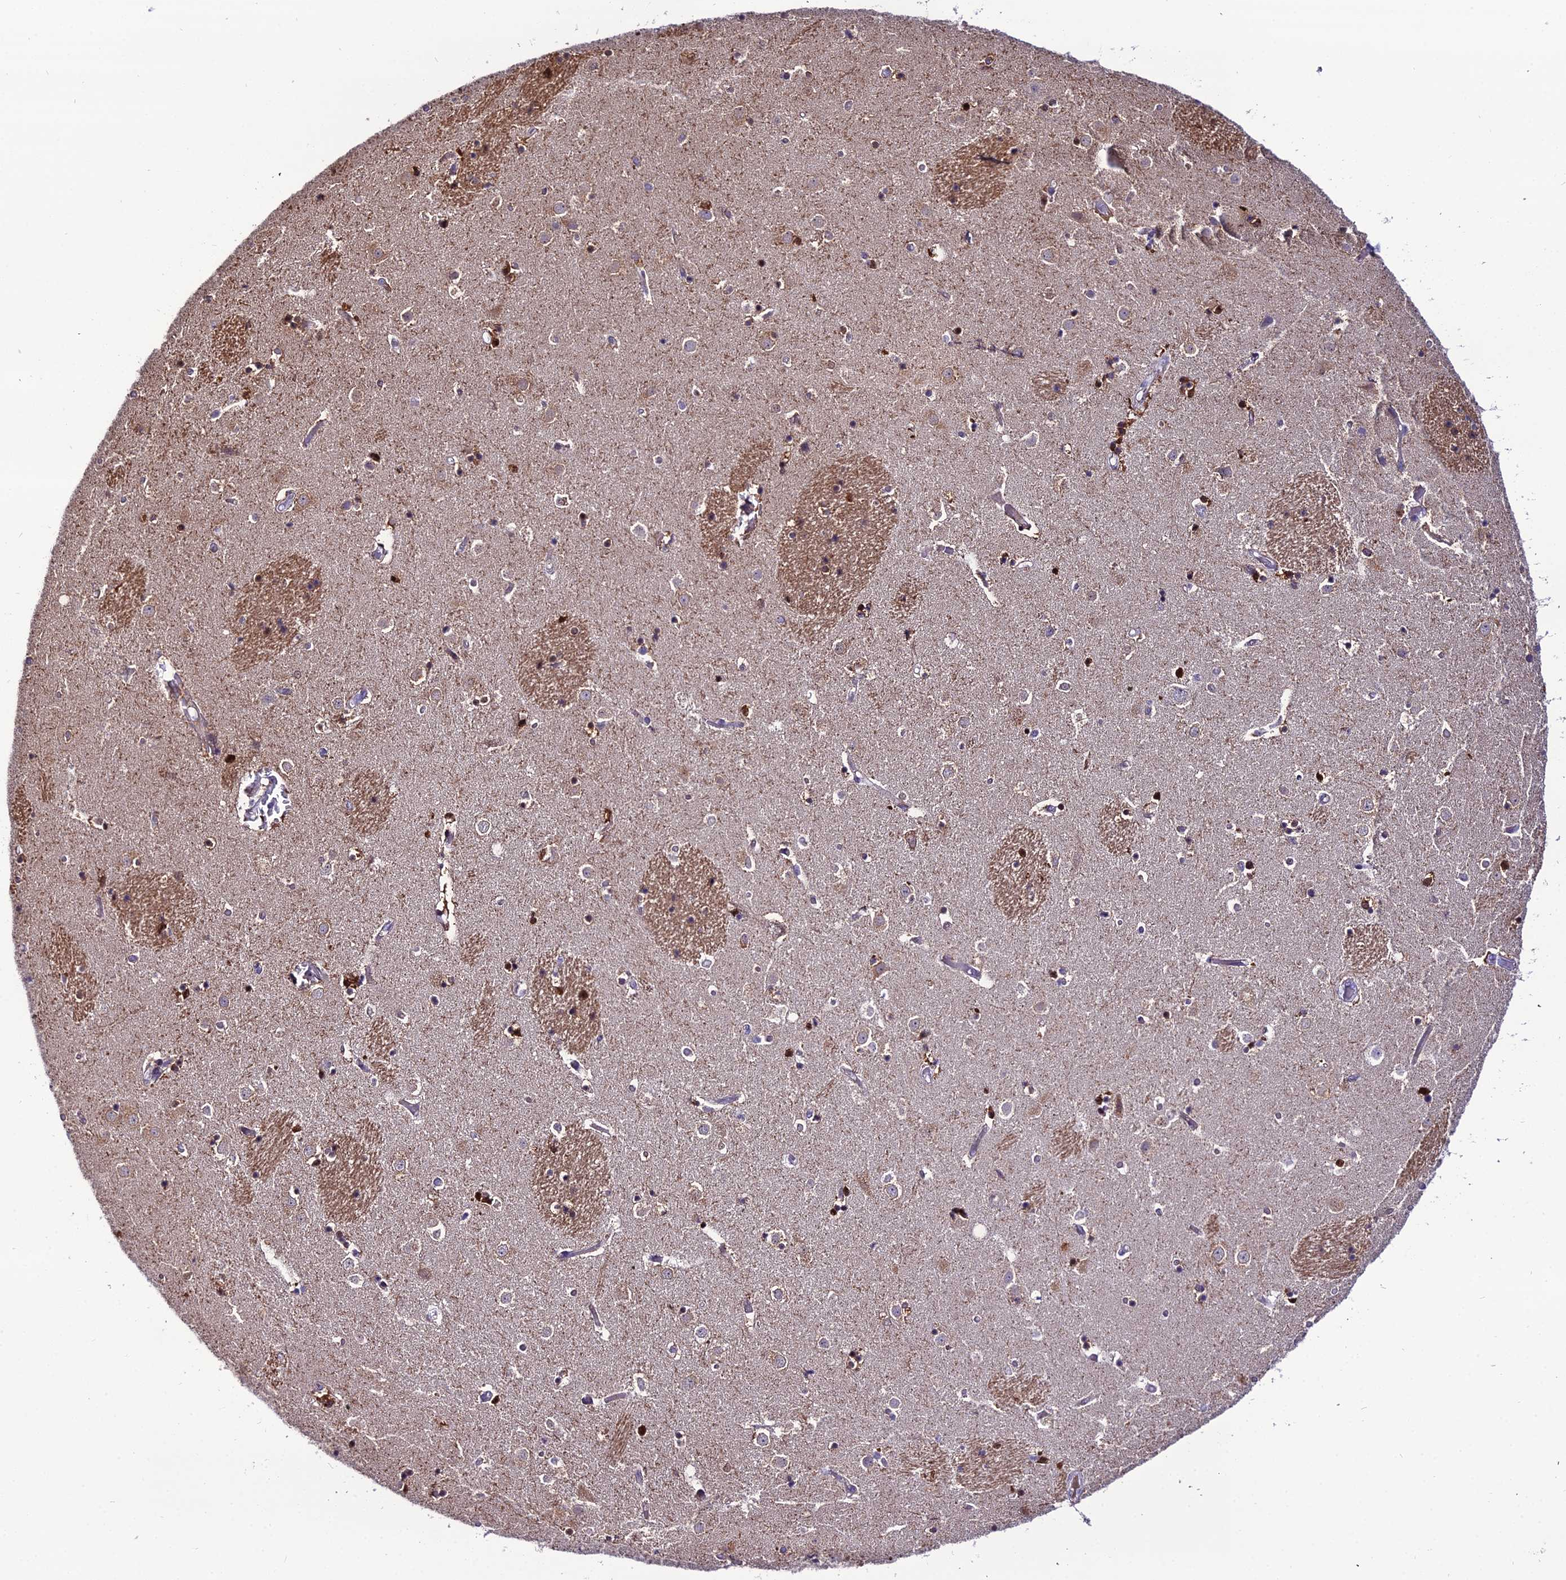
{"staining": {"intensity": "moderate", "quantity": "25%-75%", "location": "cytoplasmic/membranous,nuclear"}, "tissue": "caudate", "cell_type": "Glial cells", "image_type": "normal", "snomed": [{"axis": "morphology", "description": "Normal tissue, NOS"}, {"axis": "topography", "description": "Lateral ventricle wall"}], "caption": "Caudate stained for a protein demonstrates moderate cytoplasmic/membranous,nuclear positivity in glial cells. (IHC, brightfield microscopy, high magnification).", "gene": "MB21D2", "patient": {"sex": "female", "age": 52}}